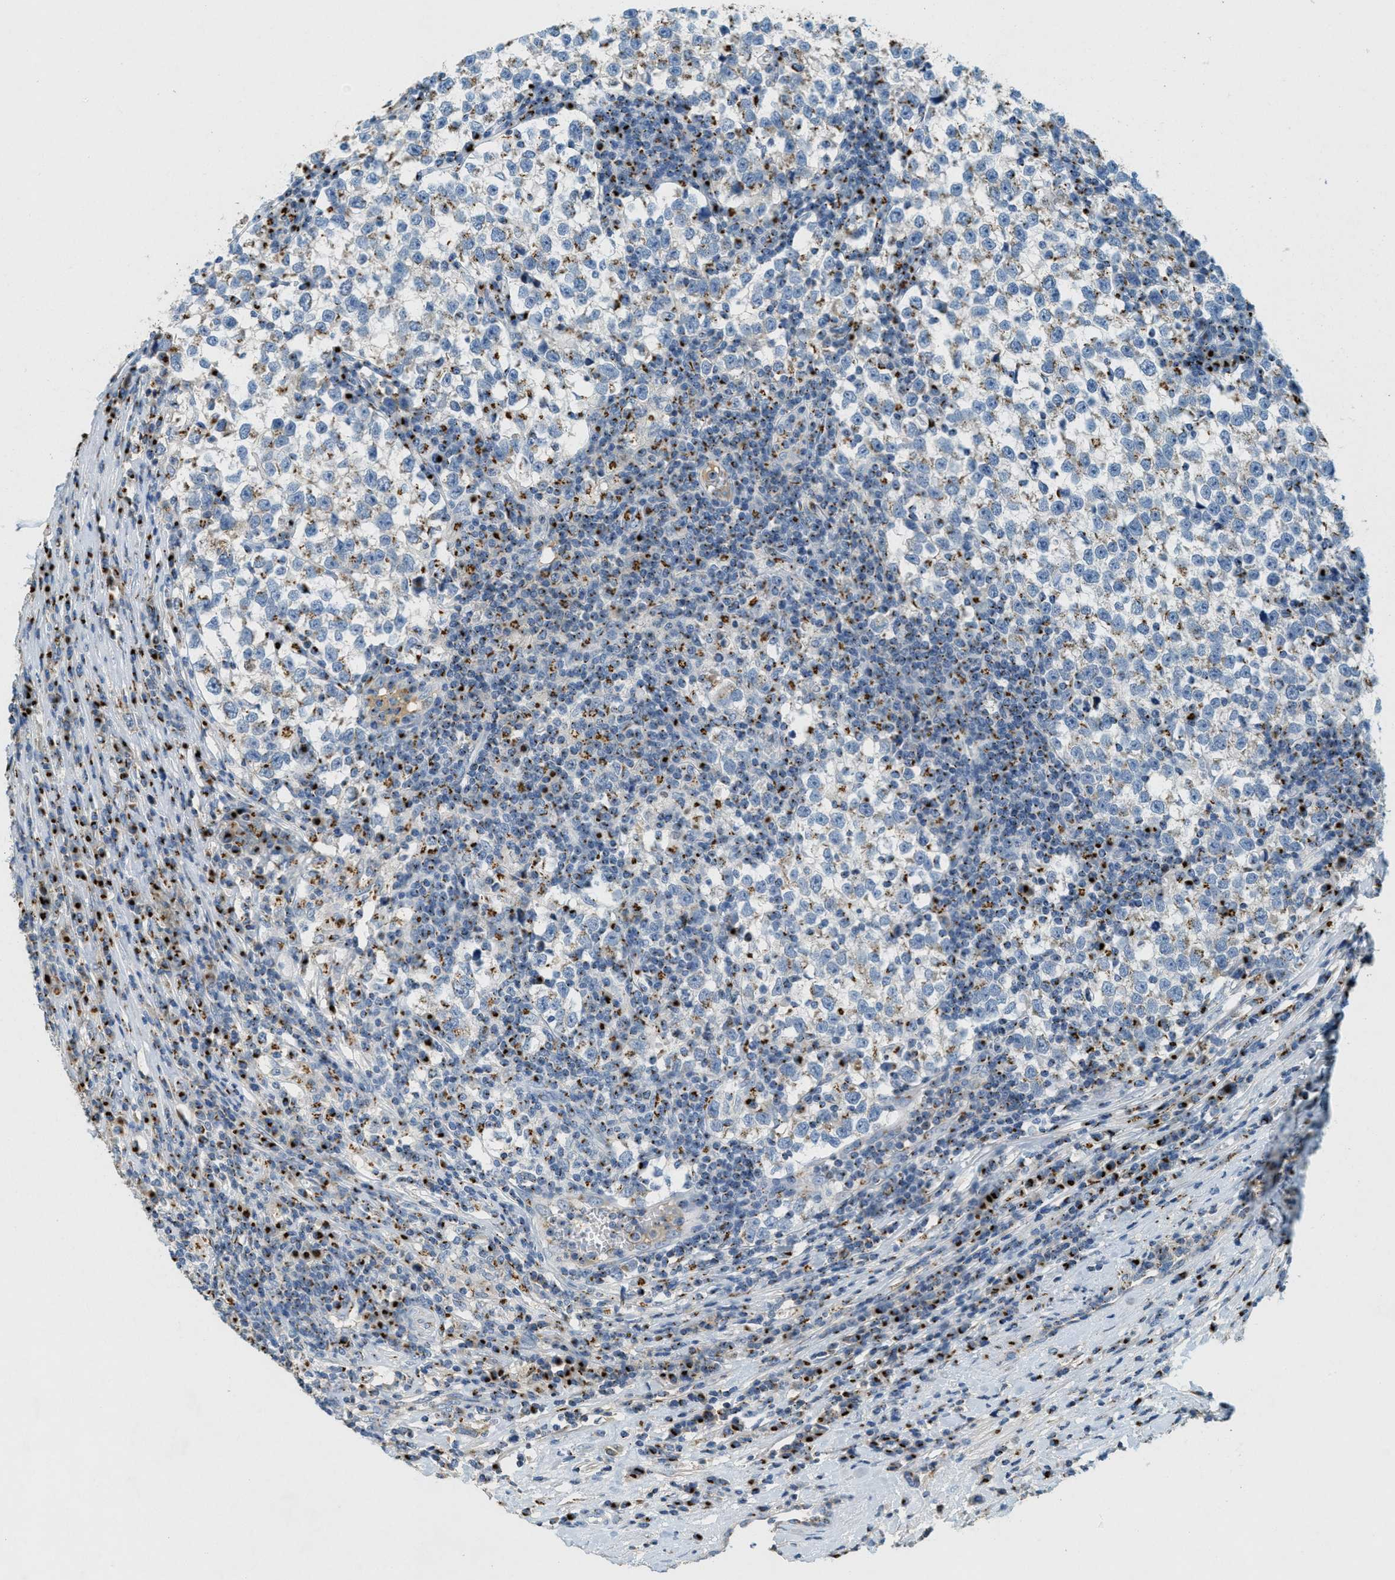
{"staining": {"intensity": "moderate", "quantity": "25%-75%", "location": "cytoplasmic/membranous"}, "tissue": "testis cancer", "cell_type": "Tumor cells", "image_type": "cancer", "snomed": [{"axis": "morphology", "description": "Normal tissue, NOS"}, {"axis": "morphology", "description": "Seminoma, NOS"}, {"axis": "topography", "description": "Testis"}], "caption": "Testis seminoma tissue exhibits moderate cytoplasmic/membranous staining in about 25%-75% of tumor cells, visualized by immunohistochemistry.", "gene": "ENTPD4", "patient": {"sex": "male", "age": 43}}